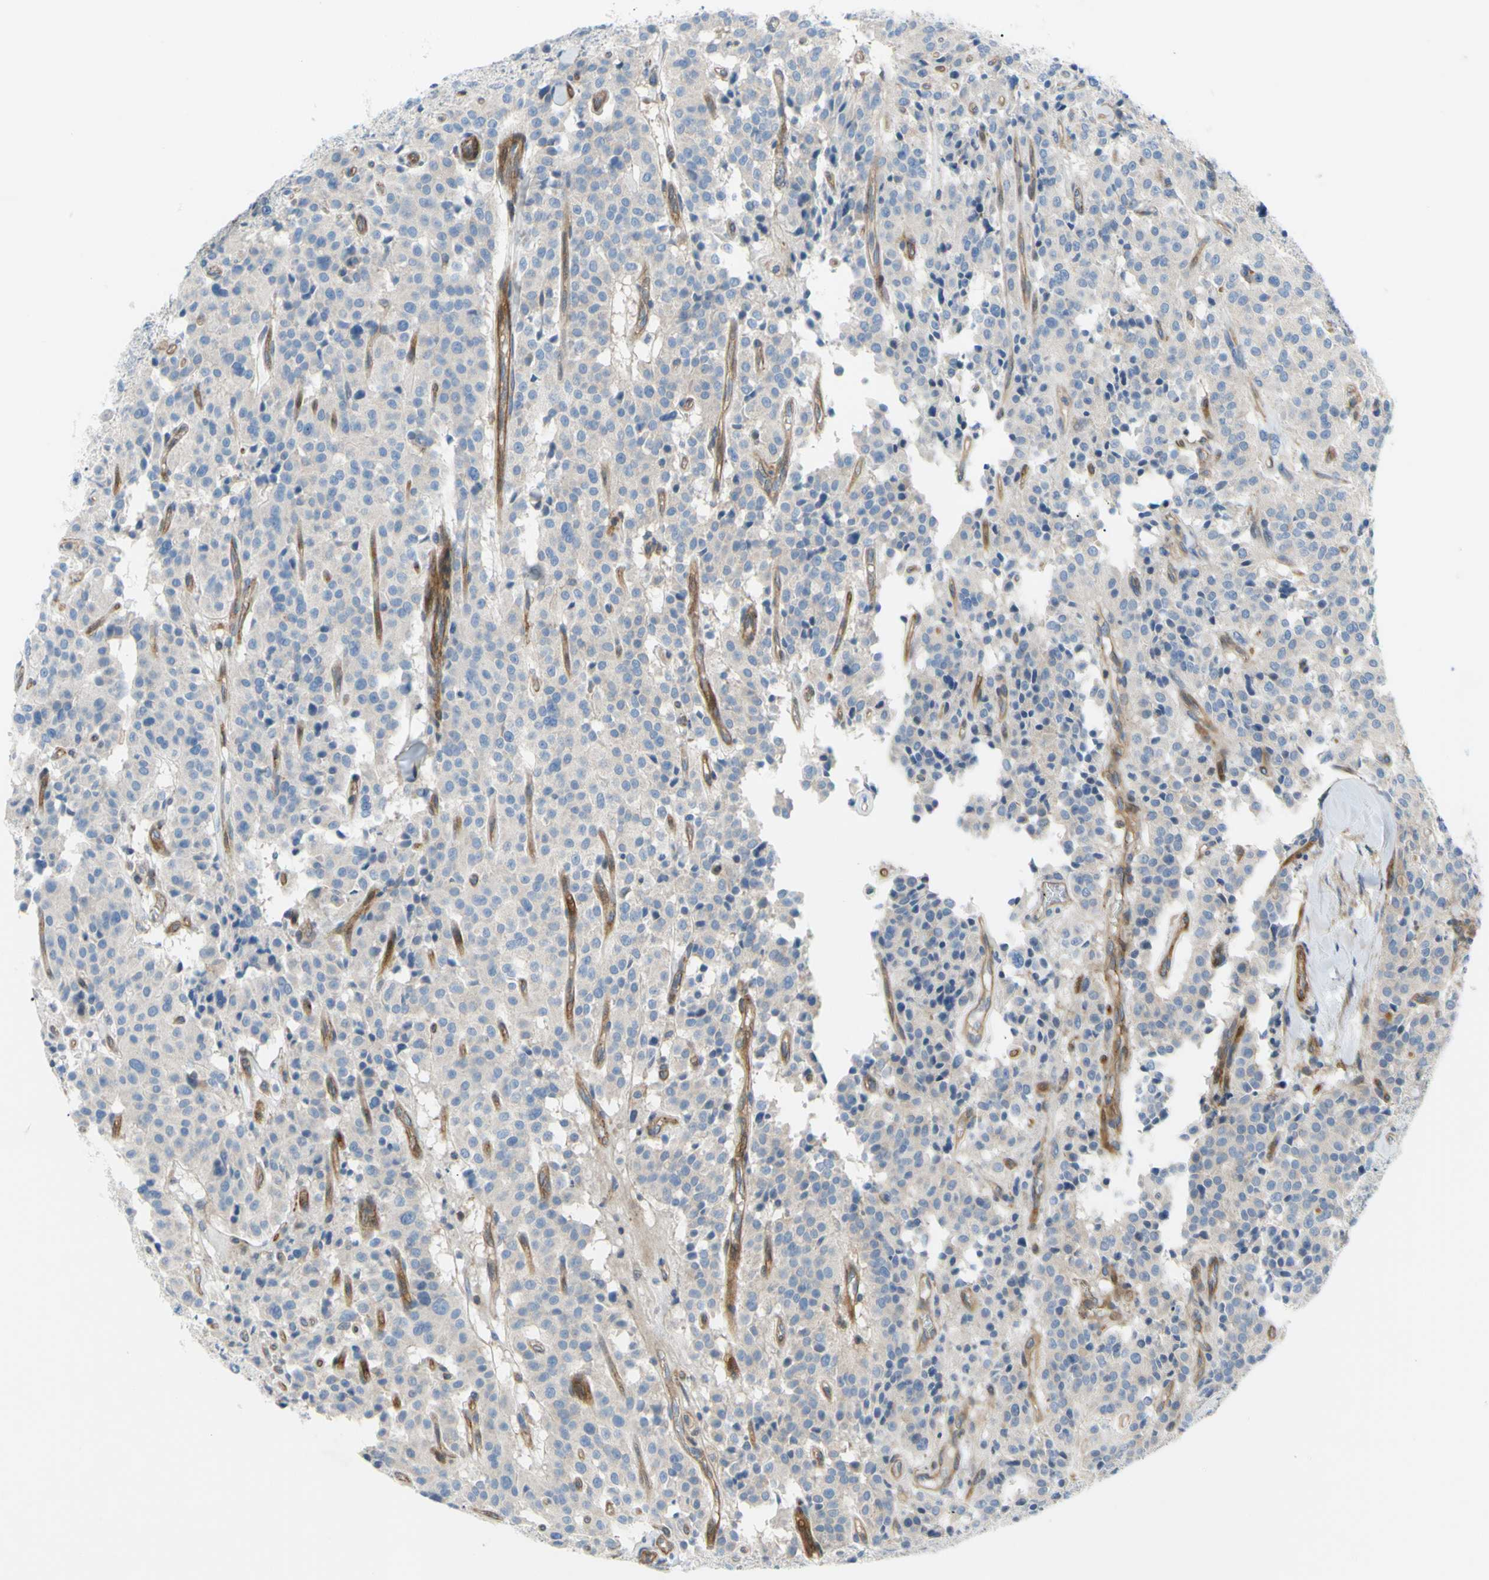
{"staining": {"intensity": "negative", "quantity": "none", "location": "none"}, "tissue": "carcinoid", "cell_type": "Tumor cells", "image_type": "cancer", "snomed": [{"axis": "morphology", "description": "Carcinoid, malignant, NOS"}, {"axis": "topography", "description": "Lung"}], "caption": "DAB immunohistochemical staining of human malignant carcinoid exhibits no significant expression in tumor cells.", "gene": "PAK2", "patient": {"sex": "male", "age": 30}}